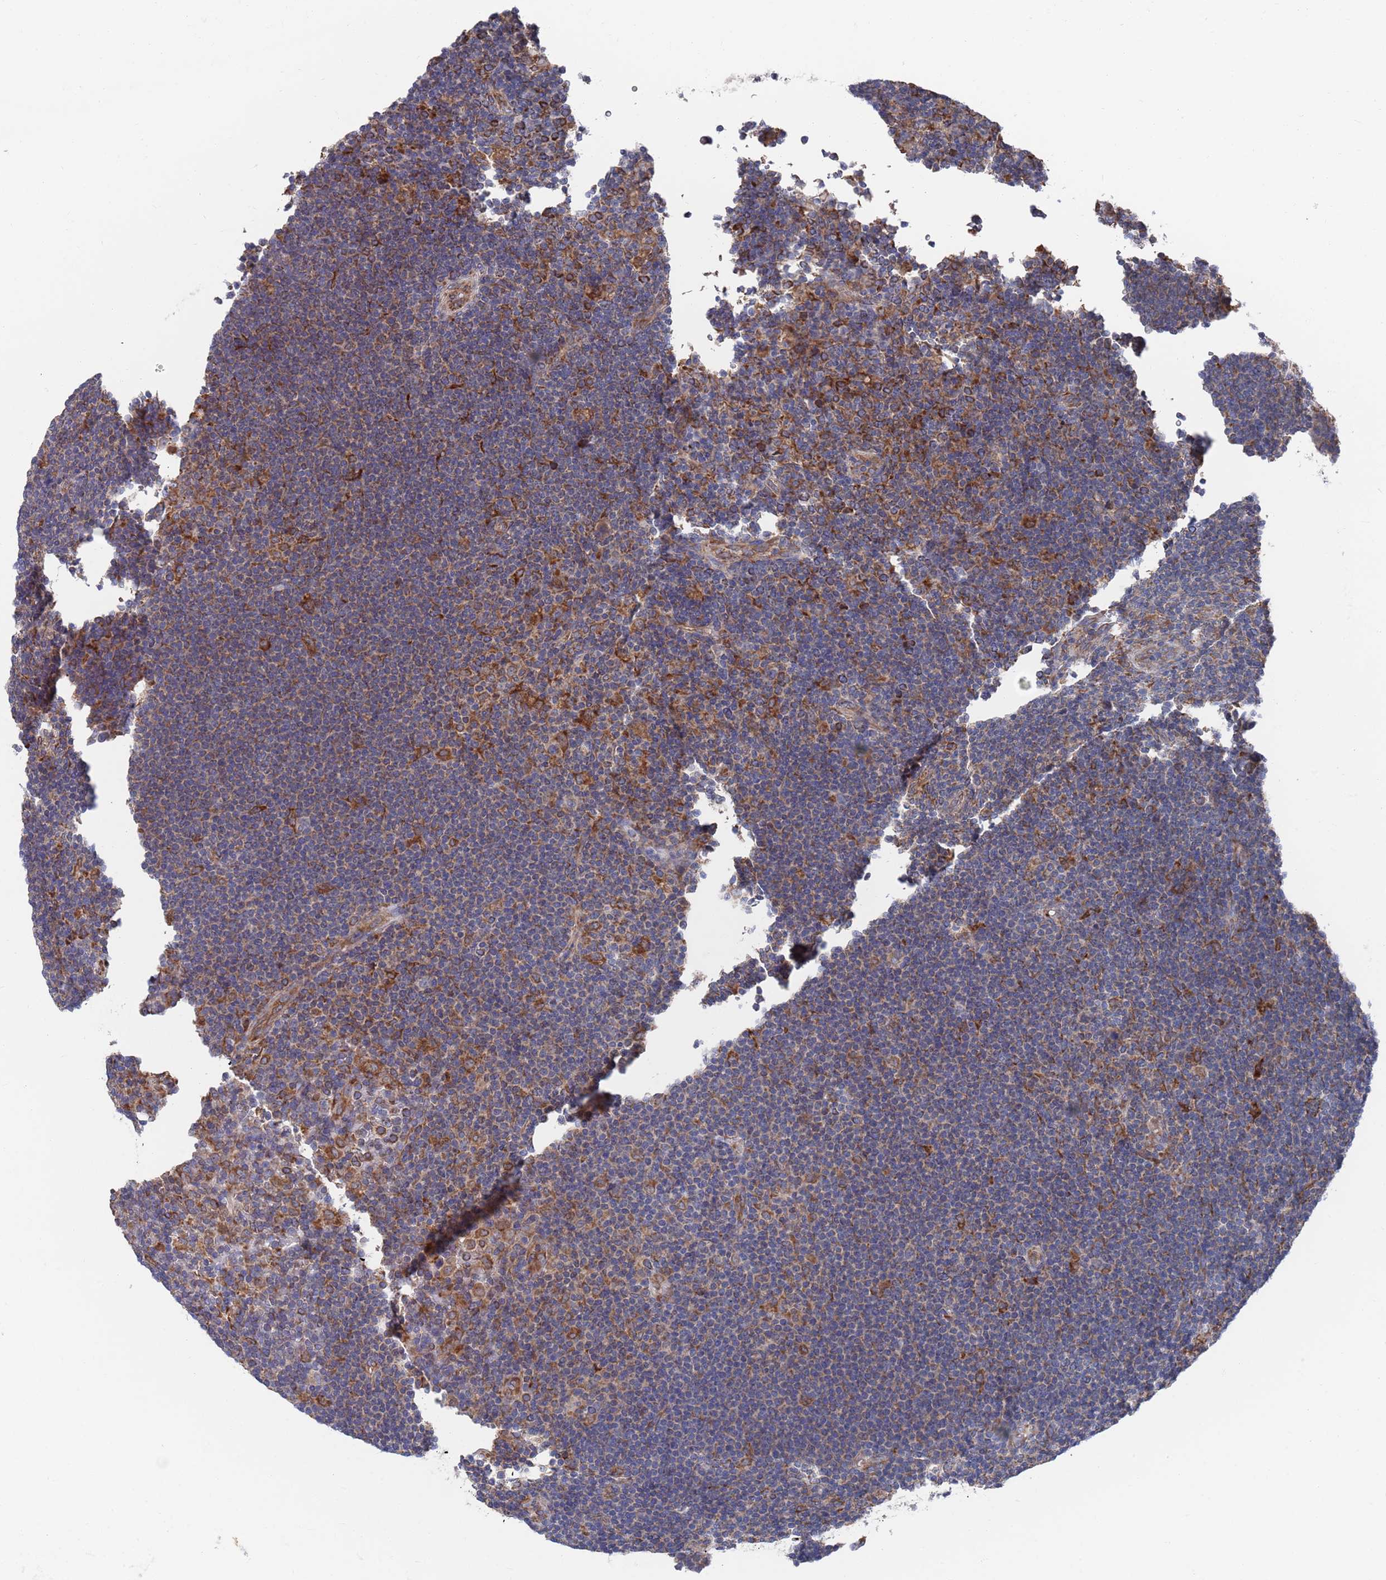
{"staining": {"intensity": "negative", "quantity": "none", "location": "none"}, "tissue": "lymphoma", "cell_type": "Tumor cells", "image_type": "cancer", "snomed": [{"axis": "morphology", "description": "Hodgkin's disease, NOS"}, {"axis": "topography", "description": "Lymph node"}], "caption": "This is an IHC micrograph of Hodgkin's disease. There is no staining in tumor cells.", "gene": "GID8", "patient": {"sex": "female", "age": 57}}